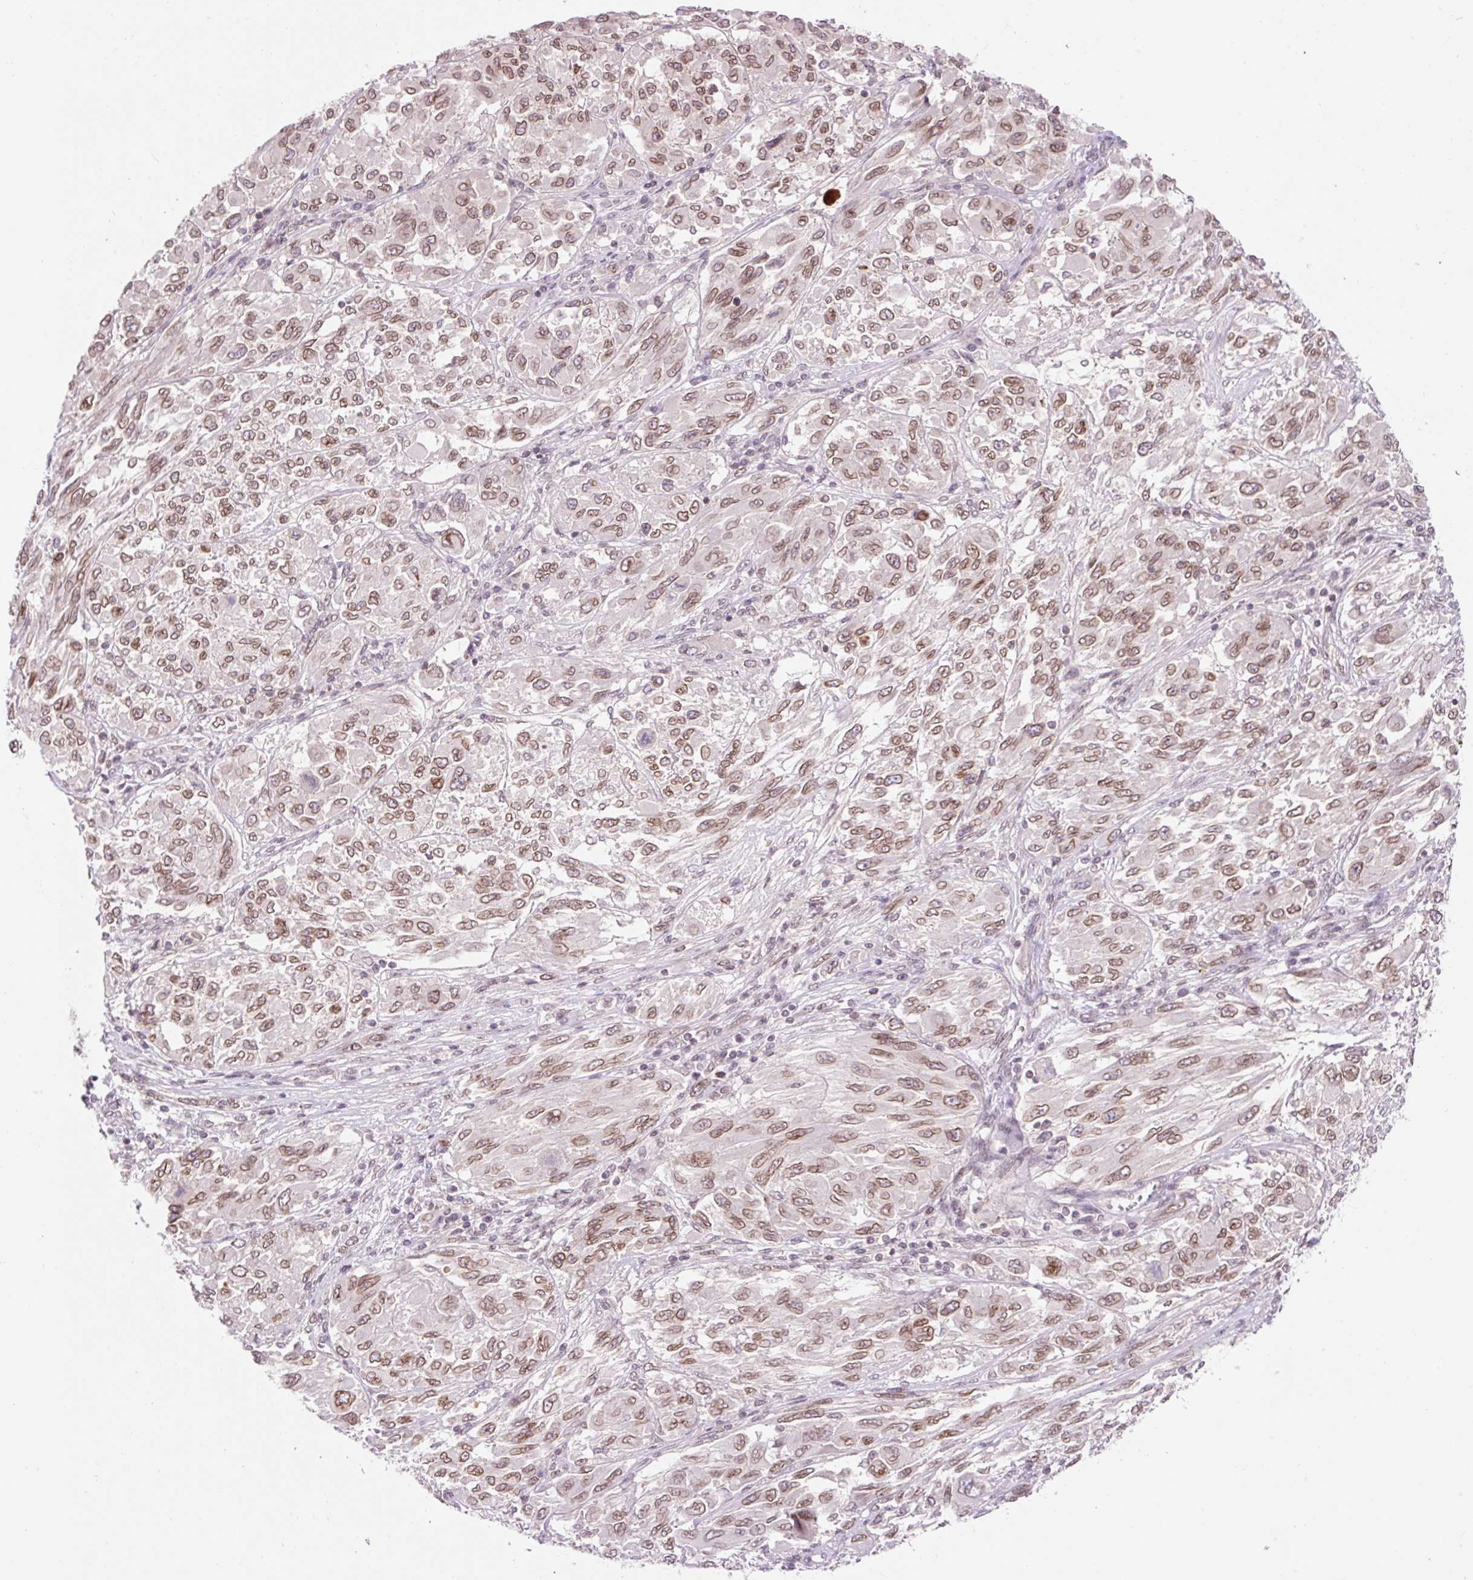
{"staining": {"intensity": "moderate", "quantity": ">75%", "location": "cytoplasmic/membranous,nuclear"}, "tissue": "melanoma", "cell_type": "Tumor cells", "image_type": "cancer", "snomed": [{"axis": "morphology", "description": "Malignant melanoma, NOS"}, {"axis": "topography", "description": "Skin"}], "caption": "High-magnification brightfield microscopy of malignant melanoma stained with DAB (brown) and counterstained with hematoxylin (blue). tumor cells exhibit moderate cytoplasmic/membranous and nuclear expression is present in approximately>75% of cells.", "gene": "ZNF610", "patient": {"sex": "female", "age": 91}}